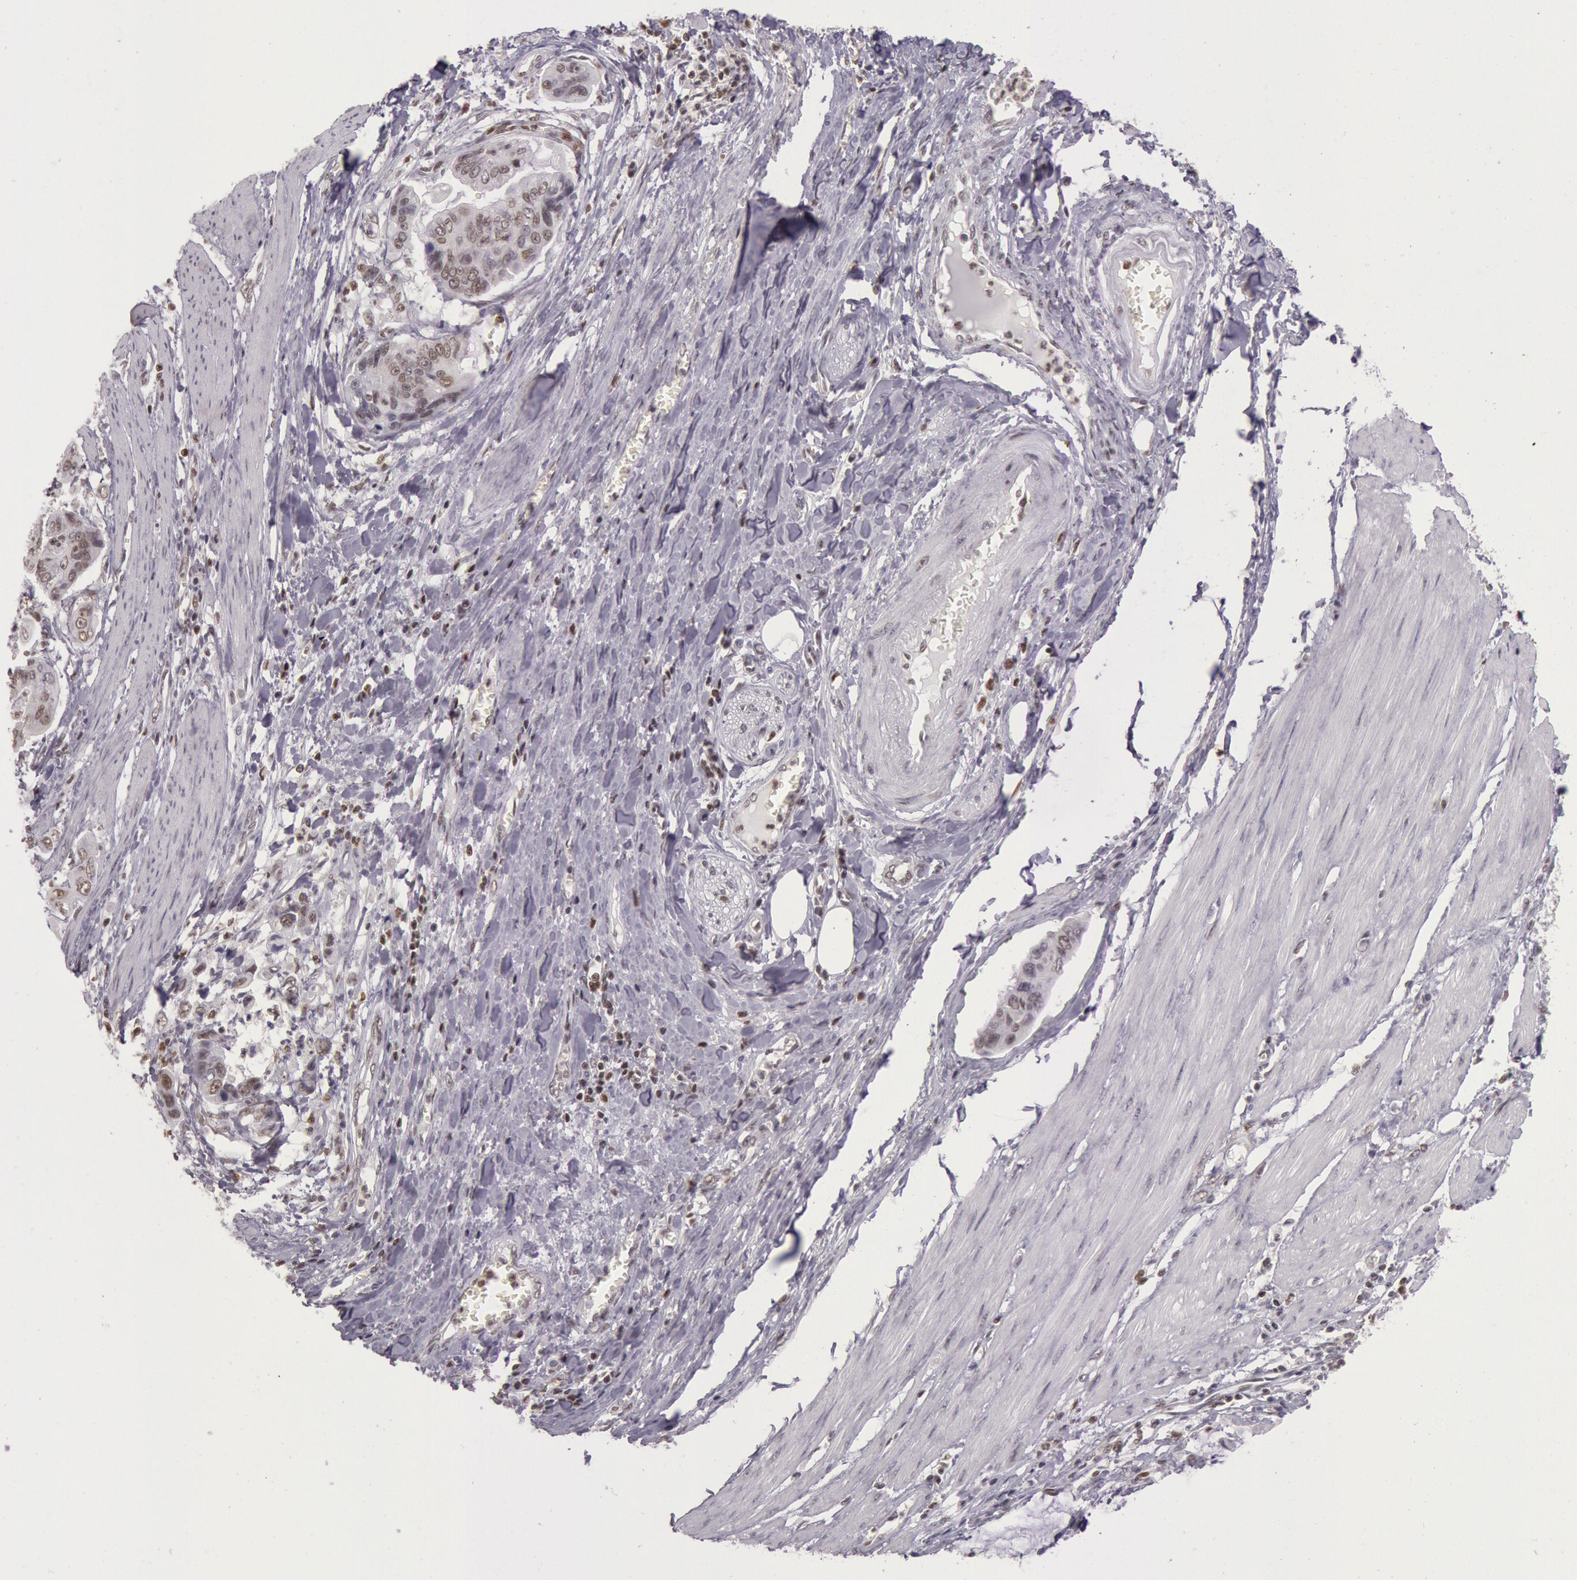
{"staining": {"intensity": "weak", "quantity": "25%-75%", "location": "nuclear"}, "tissue": "stomach cancer", "cell_type": "Tumor cells", "image_type": "cancer", "snomed": [{"axis": "morphology", "description": "Adenocarcinoma, NOS"}, {"axis": "topography", "description": "Stomach, upper"}], "caption": "Stomach adenocarcinoma tissue demonstrates weak nuclear expression in about 25%-75% of tumor cells, visualized by immunohistochemistry. The protein of interest is shown in brown color, while the nuclei are stained blue.", "gene": "ESS2", "patient": {"sex": "male", "age": 80}}